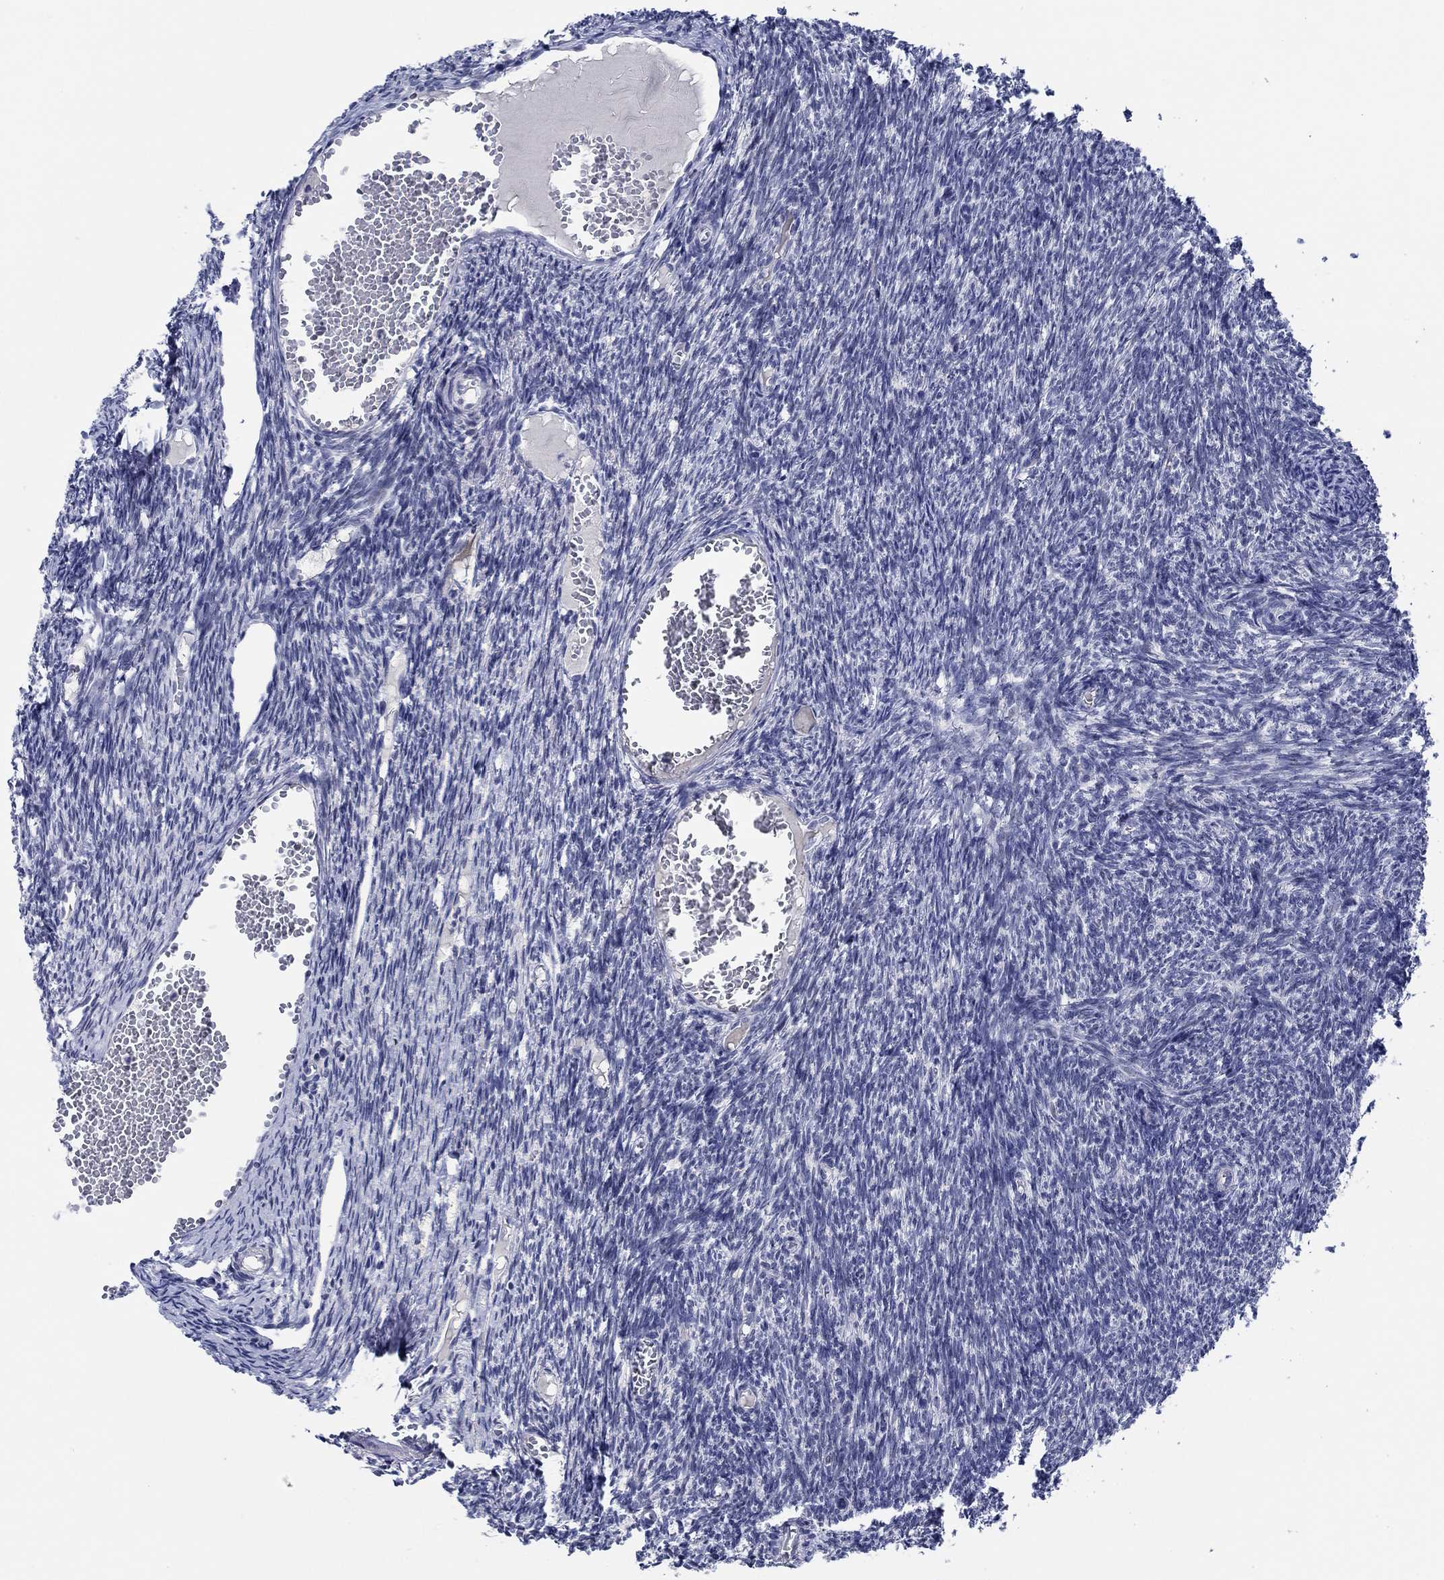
{"staining": {"intensity": "negative", "quantity": "none", "location": "none"}, "tissue": "ovary", "cell_type": "Follicle cells", "image_type": "normal", "snomed": [{"axis": "morphology", "description": "Normal tissue, NOS"}, {"axis": "topography", "description": "Ovary"}], "caption": "A photomicrograph of ovary stained for a protein reveals no brown staining in follicle cells. (DAB (3,3'-diaminobenzidine) IHC visualized using brightfield microscopy, high magnification).", "gene": "SLC34A1", "patient": {"sex": "female", "age": 39}}